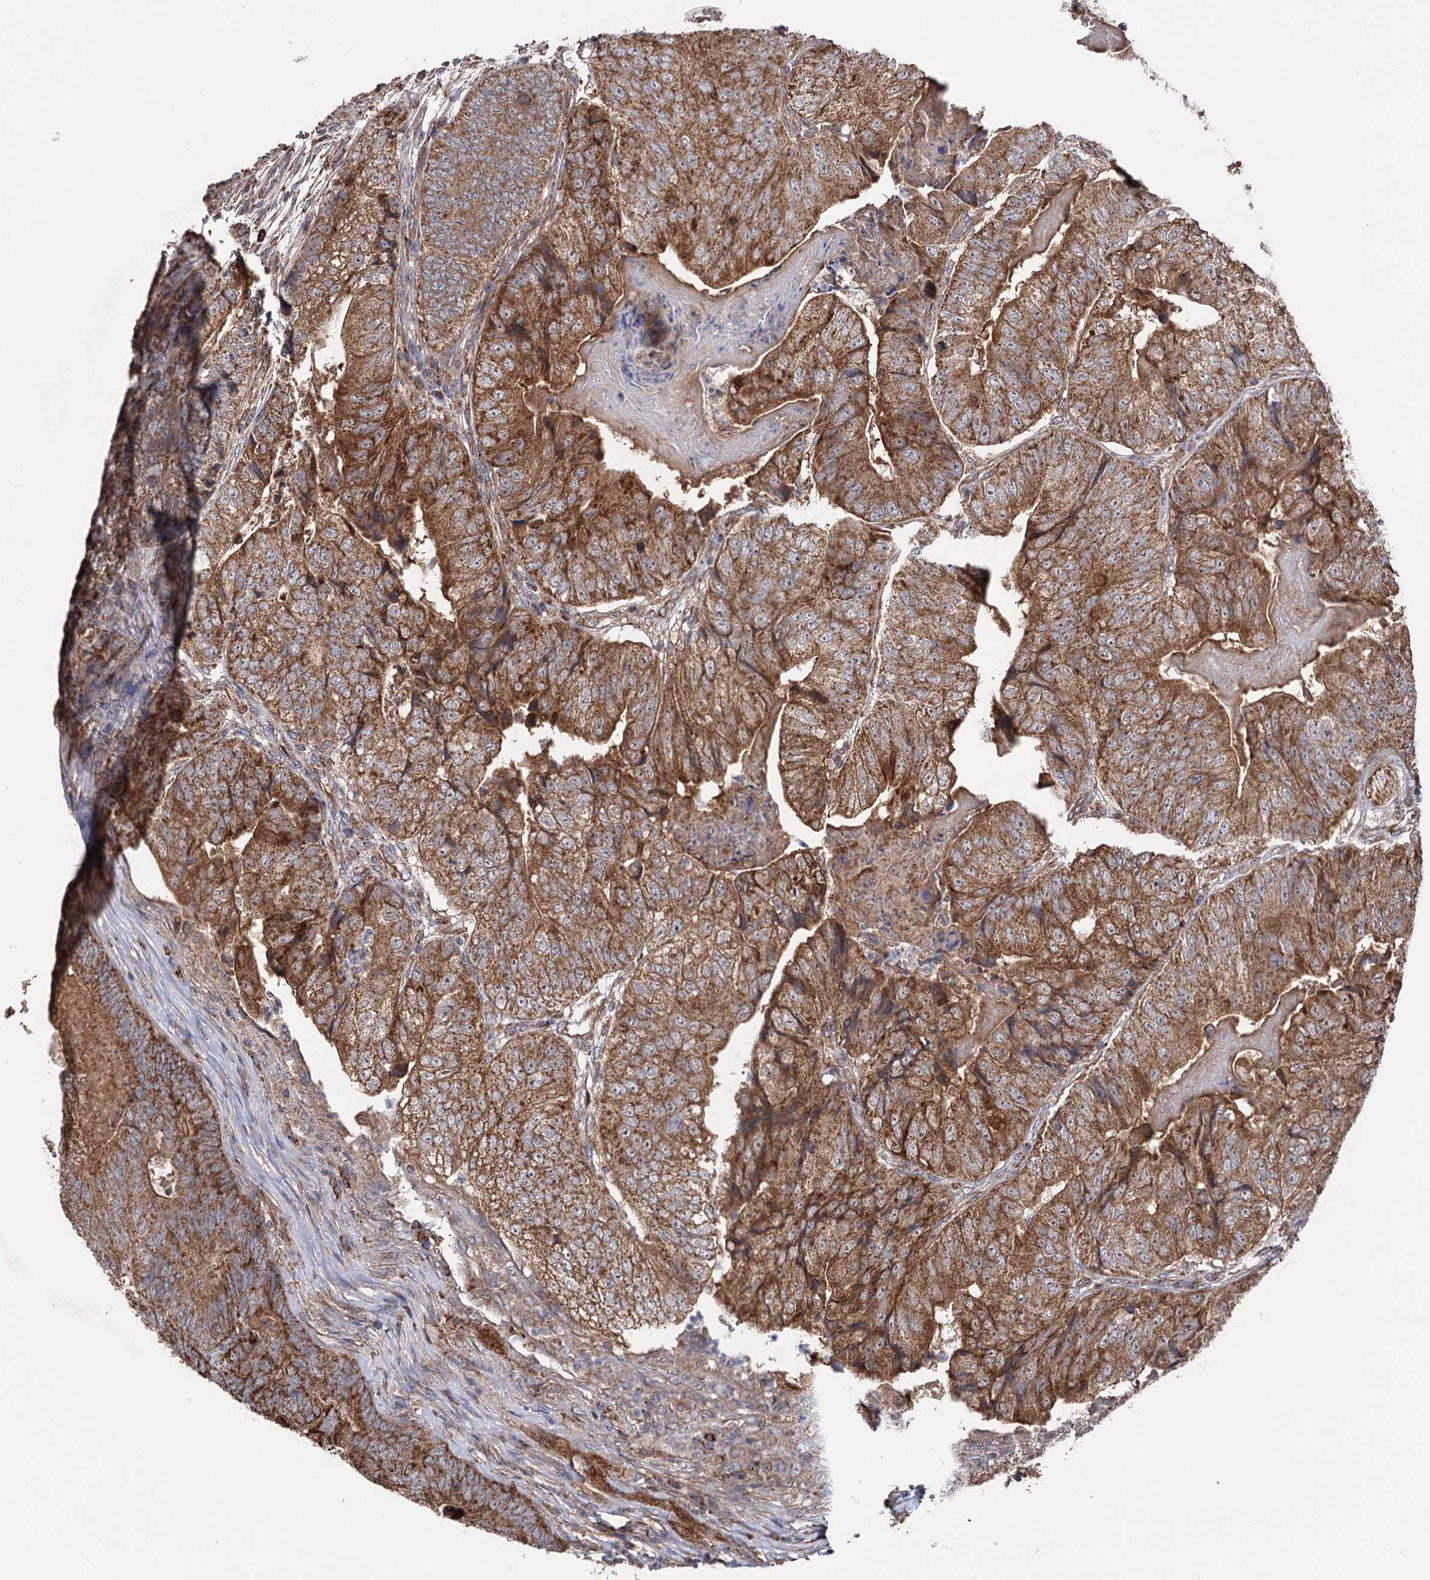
{"staining": {"intensity": "moderate", "quantity": ">75%", "location": "cytoplasmic/membranous"}, "tissue": "colorectal cancer", "cell_type": "Tumor cells", "image_type": "cancer", "snomed": [{"axis": "morphology", "description": "Adenocarcinoma, NOS"}, {"axis": "topography", "description": "Colon"}], "caption": "This photomicrograph exhibits immunohistochemistry (IHC) staining of human colorectal cancer (adenocarcinoma), with medium moderate cytoplasmic/membranous positivity in about >75% of tumor cells.", "gene": "SUCLA2", "patient": {"sex": "female", "age": 67}}